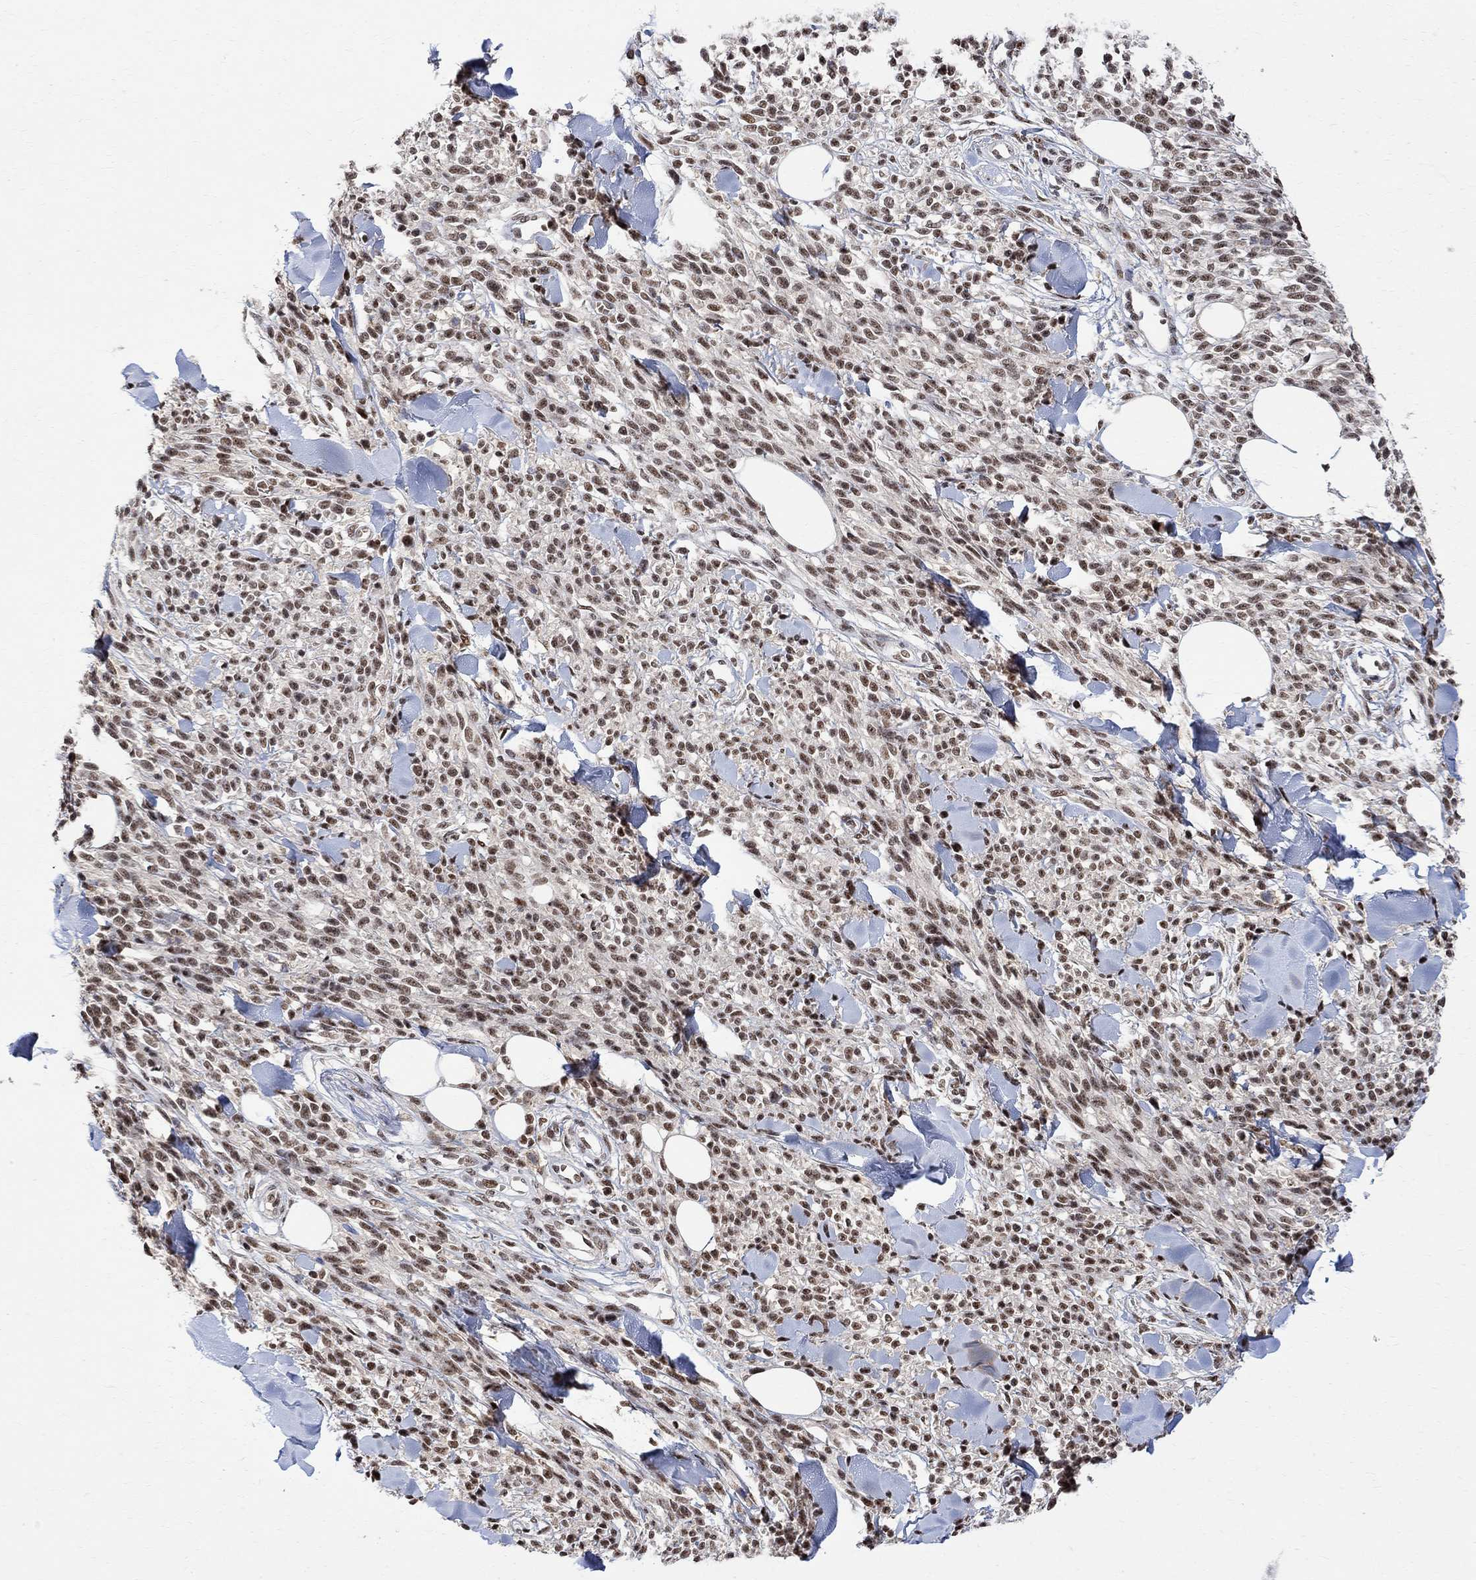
{"staining": {"intensity": "moderate", "quantity": ">75%", "location": "nuclear"}, "tissue": "melanoma", "cell_type": "Tumor cells", "image_type": "cancer", "snomed": [{"axis": "morphology", "description": "Malignant melanoma, NOS"}, {"axis": "topography", "description": "Skin"}, {"axis": "topography", "description": "Skin of trunk"}], "caption": "DAB immunohistochemical staining of melanoma displays moderate nuclear protein expression in about >75% of tumor cells. Nuclei are stained in blue.", "gene": "E4F1", "patient": {"sex": "male", "age": 74}}